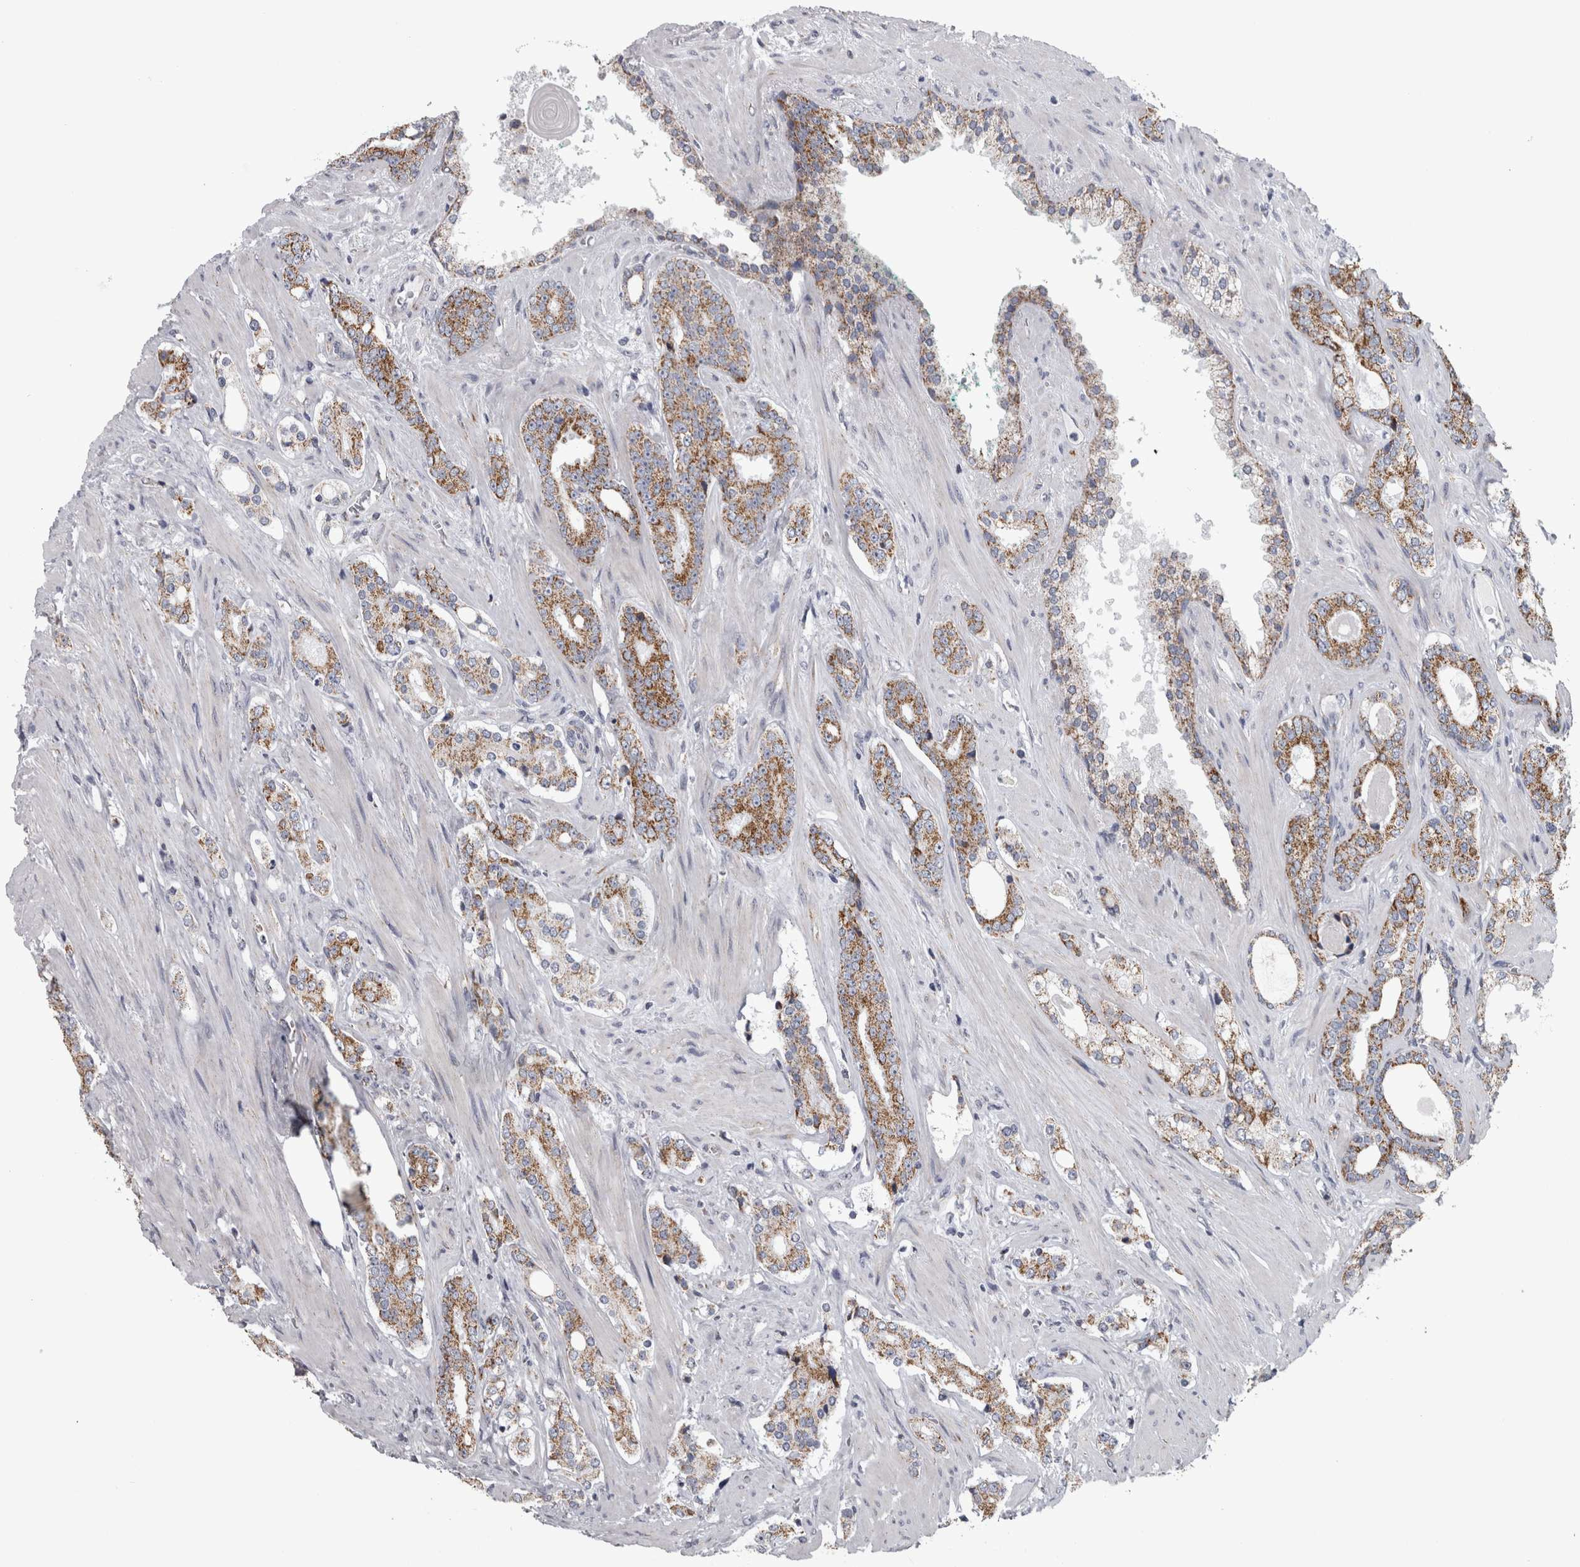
{"staining": {"intensity": "moderate", "quantity": ">75%", "location": "cytoplasmic/membranous"}, "tissue": "prostate cancer", "cell_type": "Tumor cells", "image_type": "cancer", "snomed": [{"axis": "morphology", "description": "Adenocarcinoma, High grade"}, {"axis": "topography", "description": "Prostate"}], "caption": "IHC of prostate adenocarcinoma (high-grade) reveals medium levels of moderate cytoplasmic/membranous positivity in about >75% of tumor cells.", "gene": "DBT", "patient": {"sex": "male", "age": 71}}